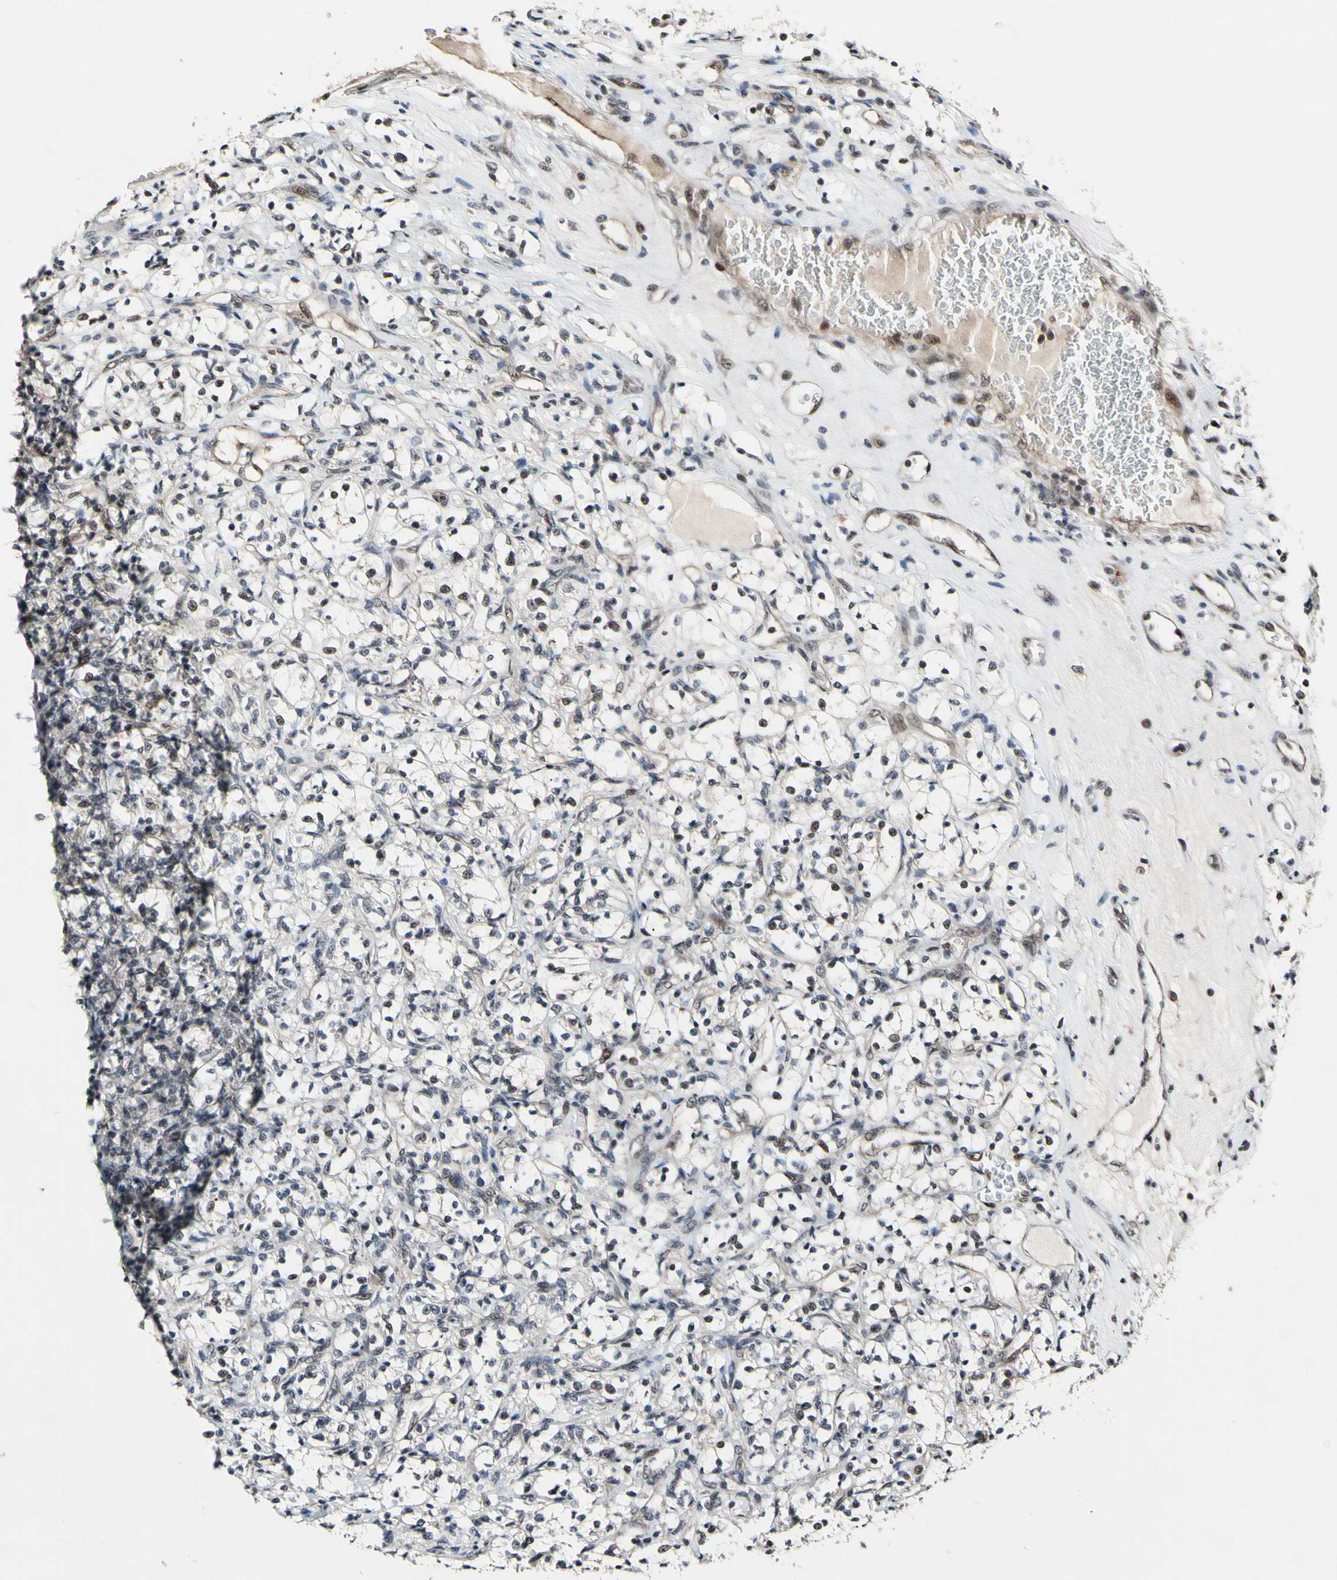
{"staining": {"intensity": "negative", "quantity": "none", "location": "none"}, "tissue": "renal cancer", "cell_type": "Tumor cells", "image_type": "cancer", "snomed": [{"axis": "morphology", "description": "Adenocarcinoma, NOS"}, {"axis": "topography", "description": "Kidney"}], "caption": "High magnification brightfield microscopy of renal adenocarcinoma stained with DAB (brown) and counterstained with hematoxylin (blue): tumor cells show no significant staining.", "gene": "PSMD10", "patient": {"sex": "female", "age": 69}}